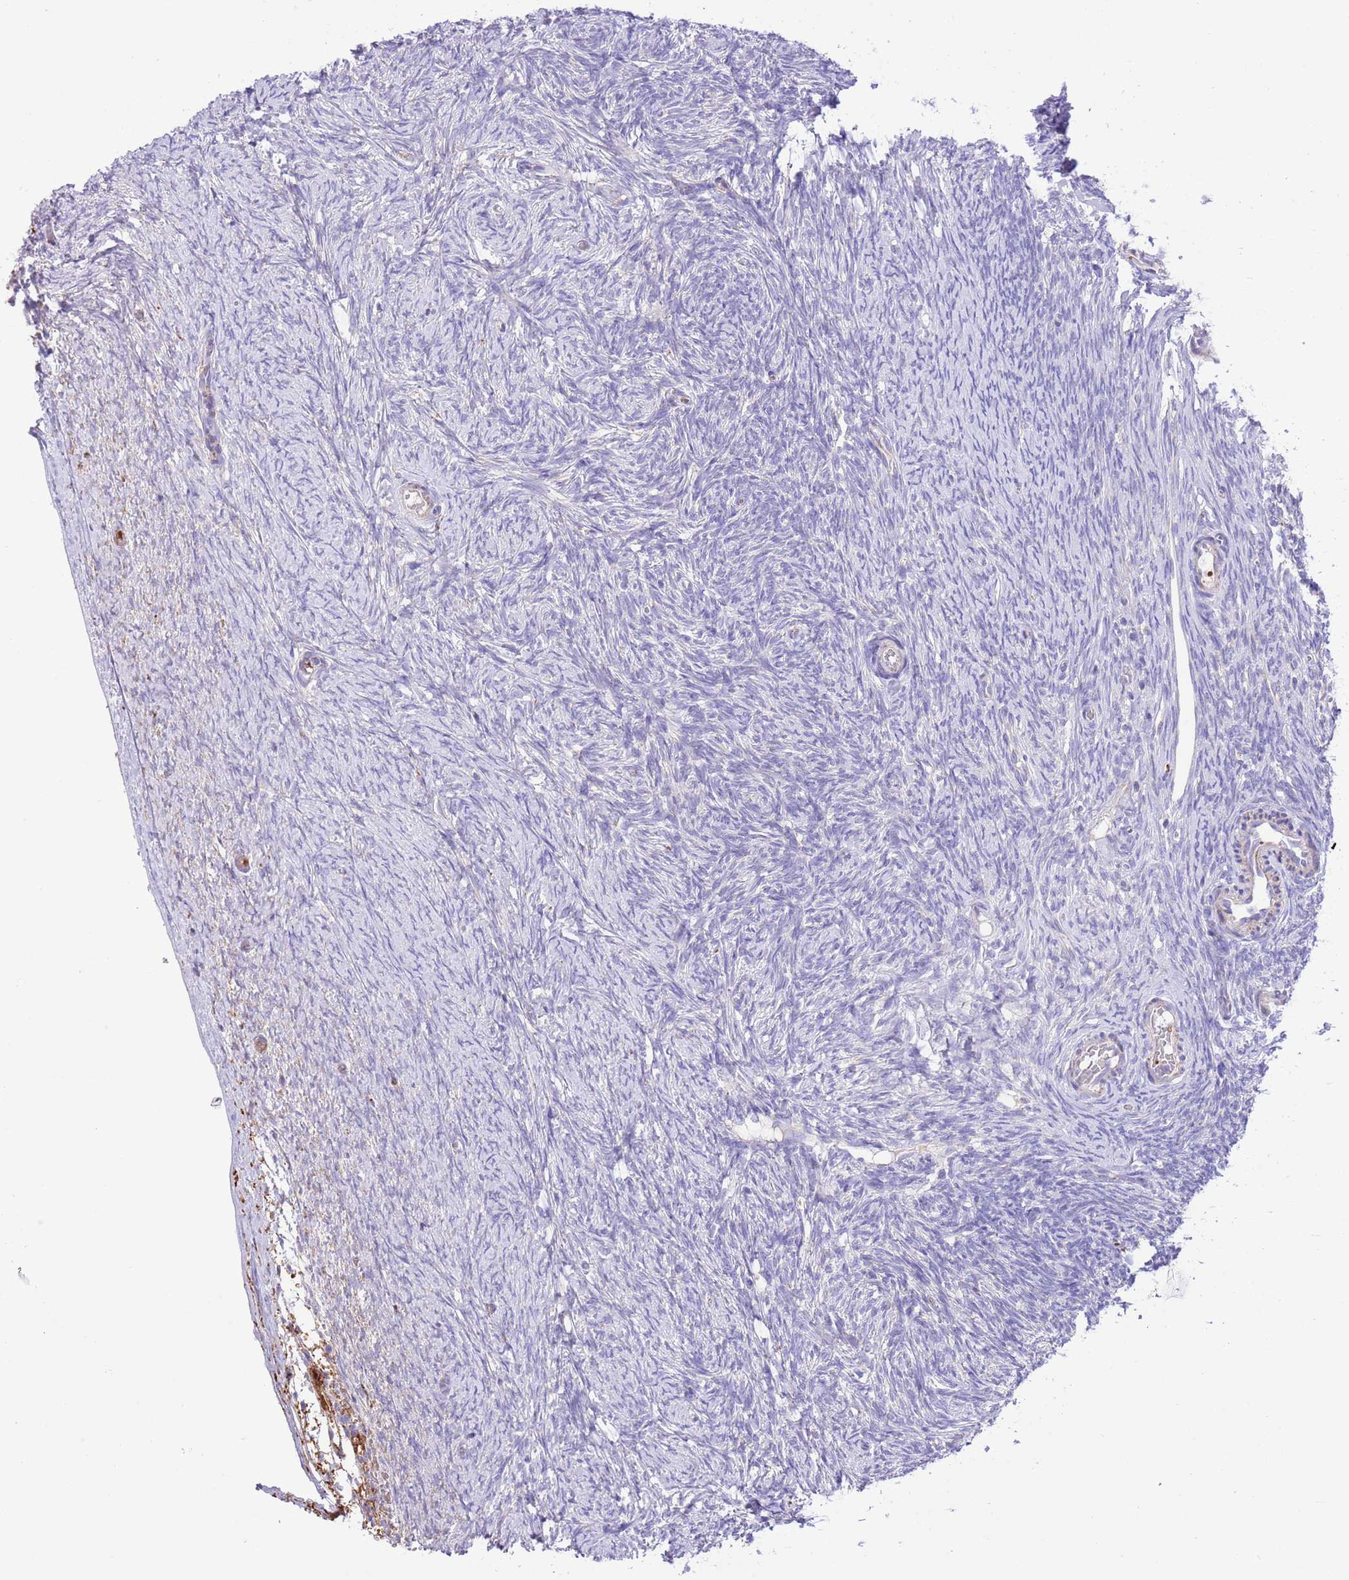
{"staining": {"intensity": "negative", "quantity": "none", "location": "none"}, "tissue": "ovary", "cell_type": "Ovarian stroma cells", "image_type": "normal", "snomed": [{"axis": "morphology", "description": "Normal tissue, NOS"}, {"axis": "topography", "description": "Ovary"}], "caption": "Unremarkable ovary was stained to show a protein in brown. There is no significant positivity in ovarian stroma cells. (DAB immunohistochemistry (IHC) with hematoxylin counter stain).", "gene": "SS18L2", "patient": {"sex": "female", "age": 44}}